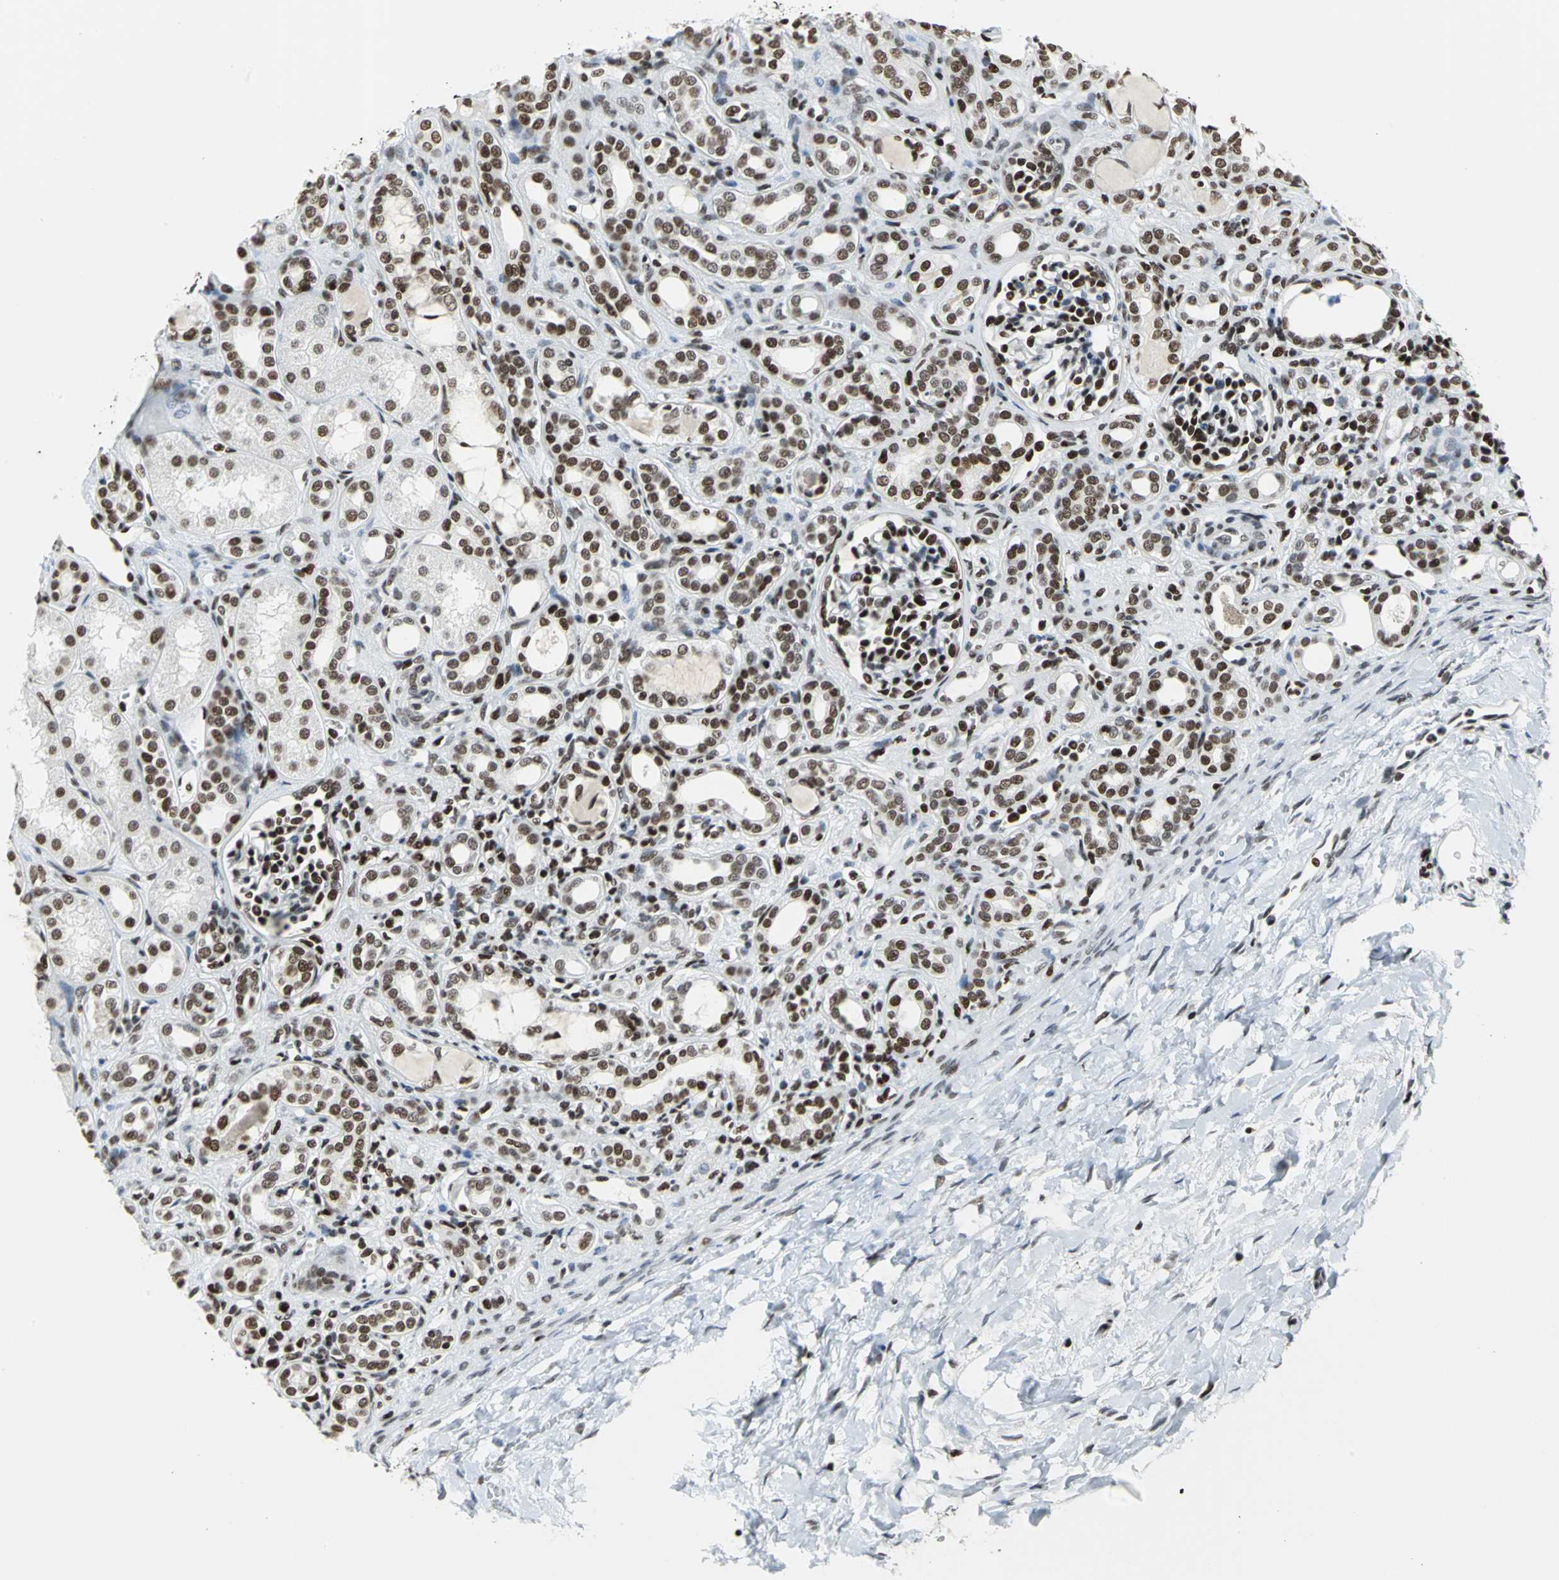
{"staining": {"intensity": "strong", "quantity": ">75%", "location": "nuclear"}, "tissue": "kidney", "cell_type": "Cells in glomeruli", "image_type": "normal", "snomed": [{"axis": "morphology", "description": "Normal tissue, NOS"}, {"axis": "topography", "description": "Kidney"}], "caption": "IHC micrograph of unremarkable kidney: human kidney stained using immunohistochemistry (IHC) exhibits high levels of strong protein expression localized specifically in the nuclear of cells in glomeruli, appearing as a nuclear brown color.", "gene": "HNRNPD", "patient": {"sex": "male", "age": 7}}